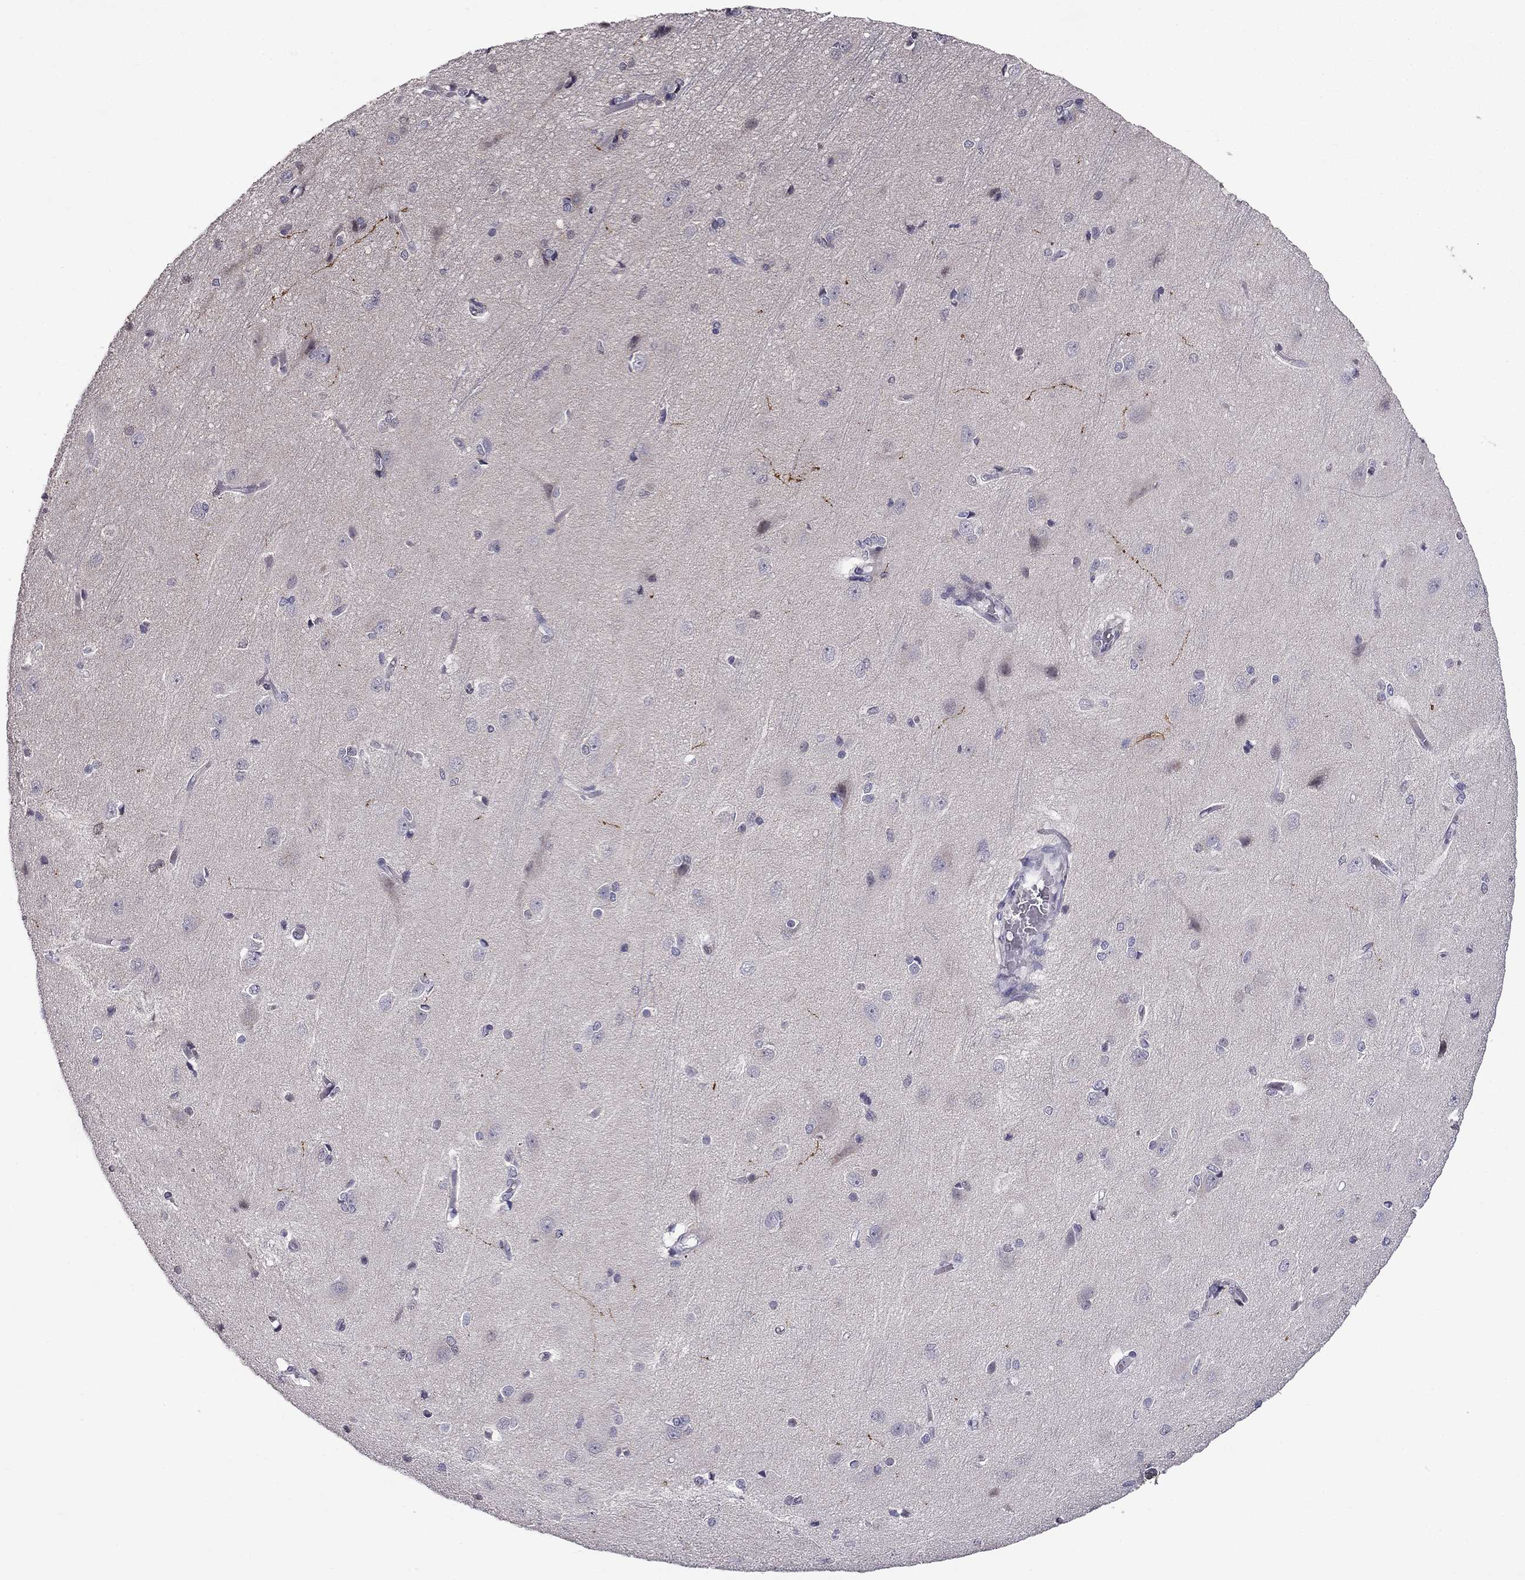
{"staining": {"intensity": "negative", "quantity": "none", "location": "none"}, "tissue": "cerebral cortex", "cell_type": "Endothelial cells", "image_type": "normal", "snomed": [{"axis": "morphology", "description": "Normal tissue, NOS"}, {"axis": "topography", "description": "Cerebral cortex"}], "caption": "Immunohistochemistry photomicrograph of unremarkable cerebral cortex: human cerebral cortex stained with DAB (3,3'-diaminobenzidine) demonstrates no significant protein expression in endothelial cells.", "gene": "SLC6A2", "patient": {"sex": "male", "age": 37}}